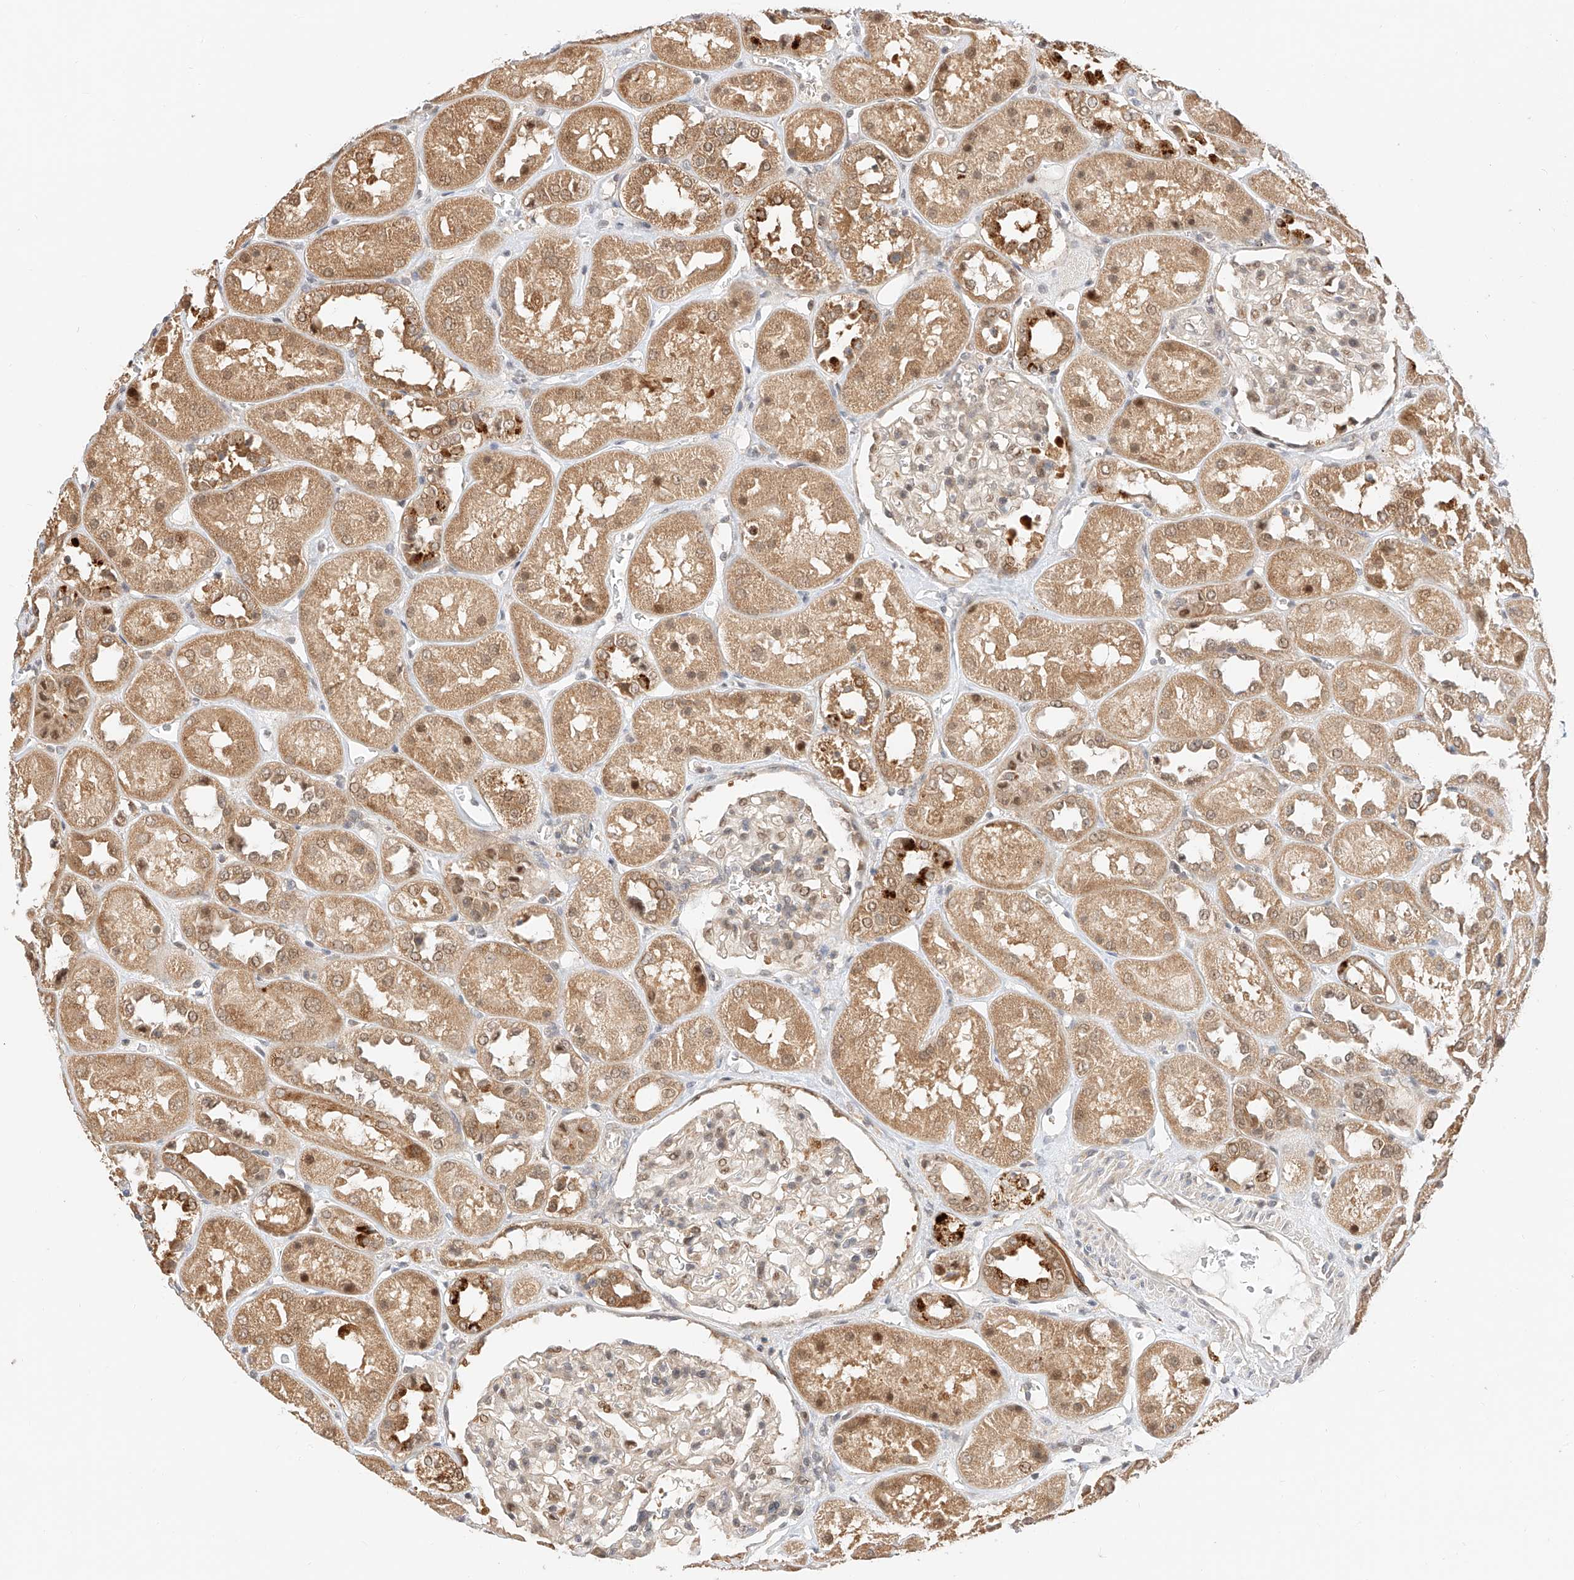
{"staining": {"intensity": "moderate", "quantity": "<25%", "location": "nuclear"}, "tissue": "kidney", "cell_type": "Cells in glomeruli", "image_type": "normal", "snomed": [{"axis": "morphology", "description": "Normal tissue, NOS"}, {"axis": "topography", "description": "Kidney"}], "caption": "A low amount of moderate nuclear staining is appreciated in approximately <25% of cells in glomeruli in unremarkable kidney.", "gene": "EIF4H", "patient": {"sex": "male", "age": 70}}